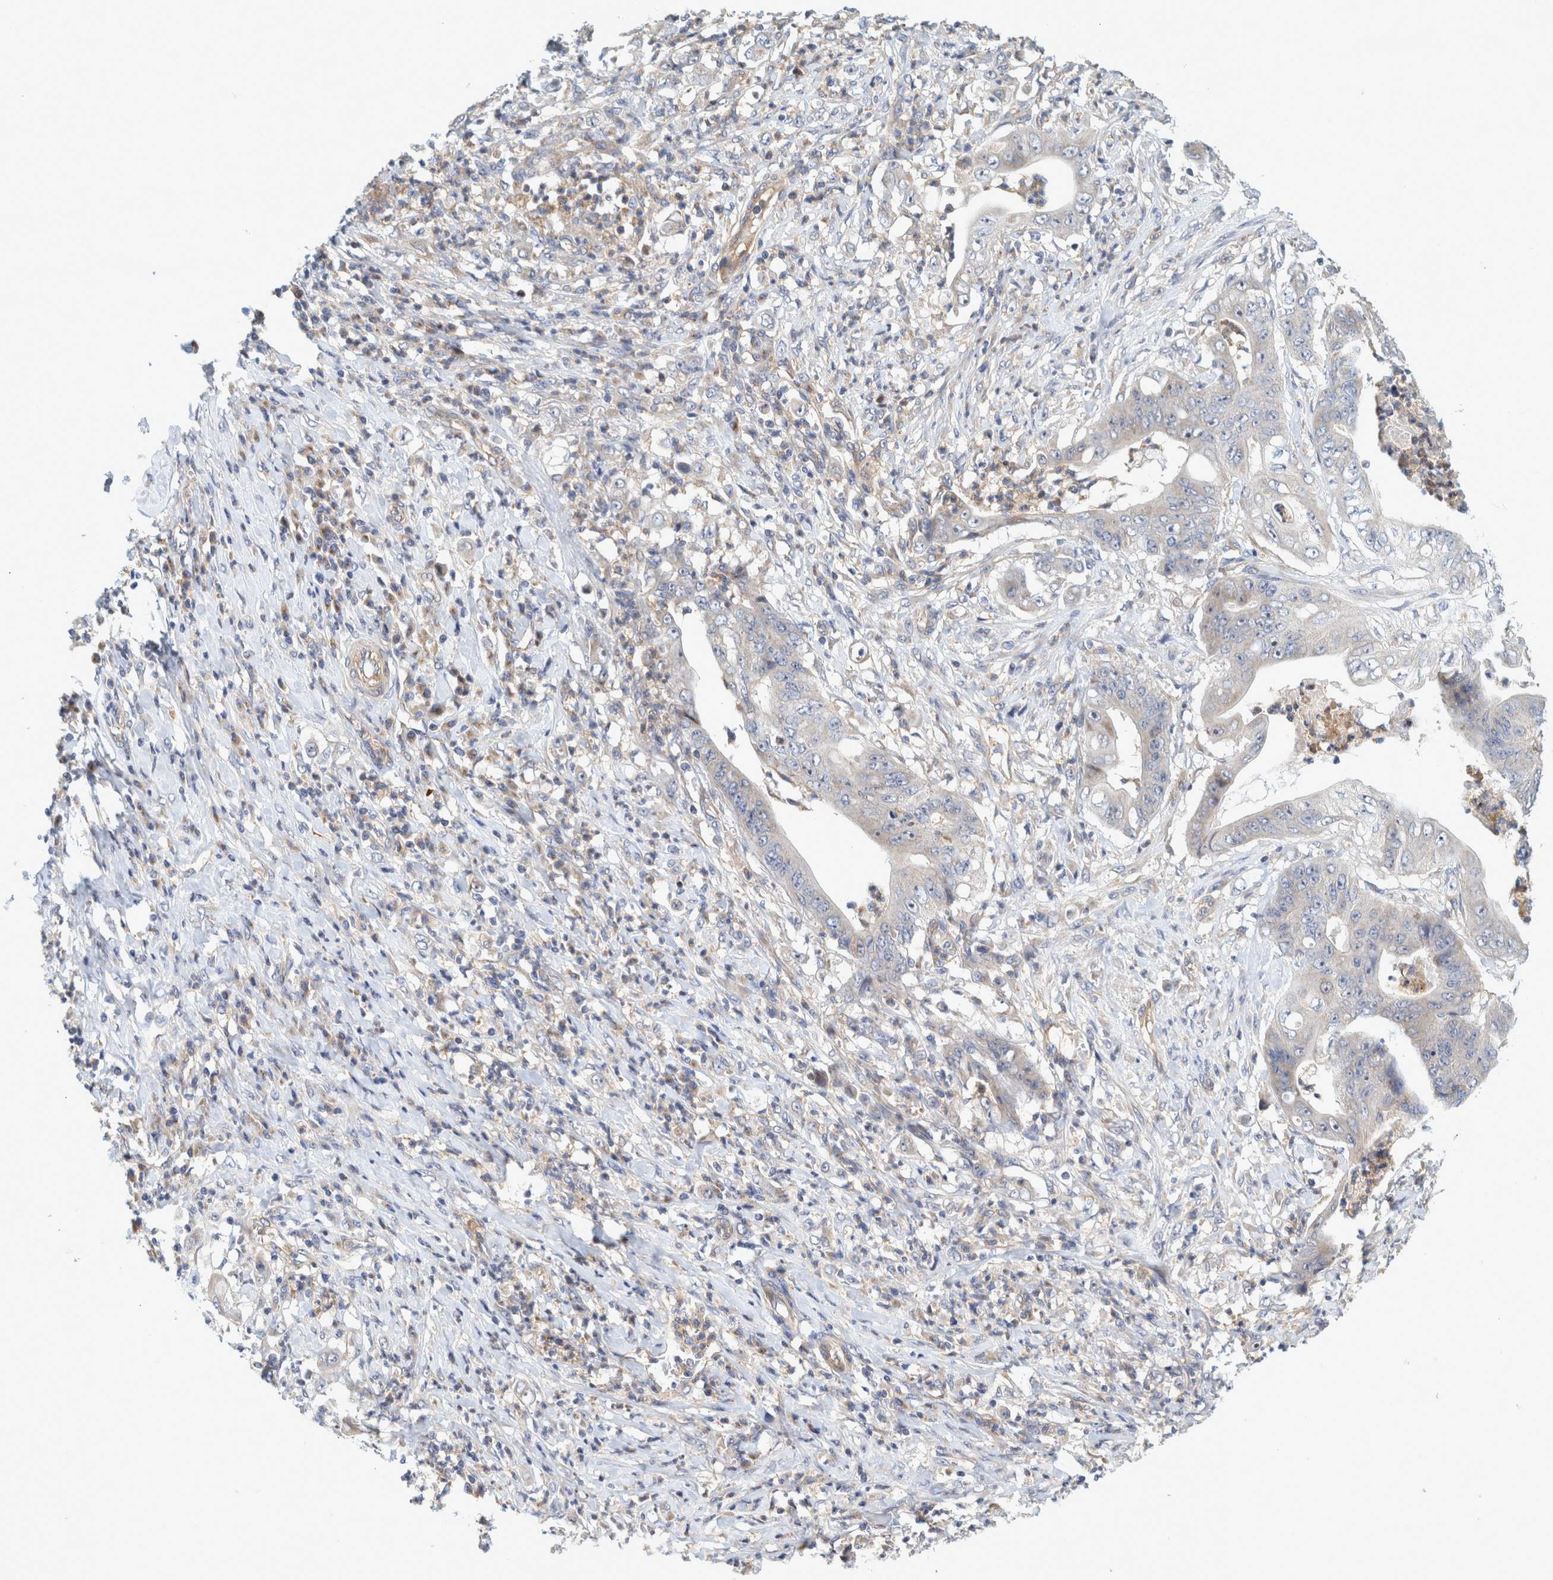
{"staining": {"intensity": "negative", "quantity": "none", "location": "none"}, "tissue": "stomach cancer", "cell_type": "Tumor cells", "image_type": "cancer", "snomed": [{"axis": "morphology", "description": "Adenocarcinoma, NOS"}, {"axis": "topography", "description": "Stomach"}], "caption": "Immunohistochemistry photomicrograph of stomach cancer (adenocarcinoma) stained for a protein (brown), which shows no positivity in tumor cells.", "gene": "ZNF324B", "patient": {"sex": "female", "age": 73}}